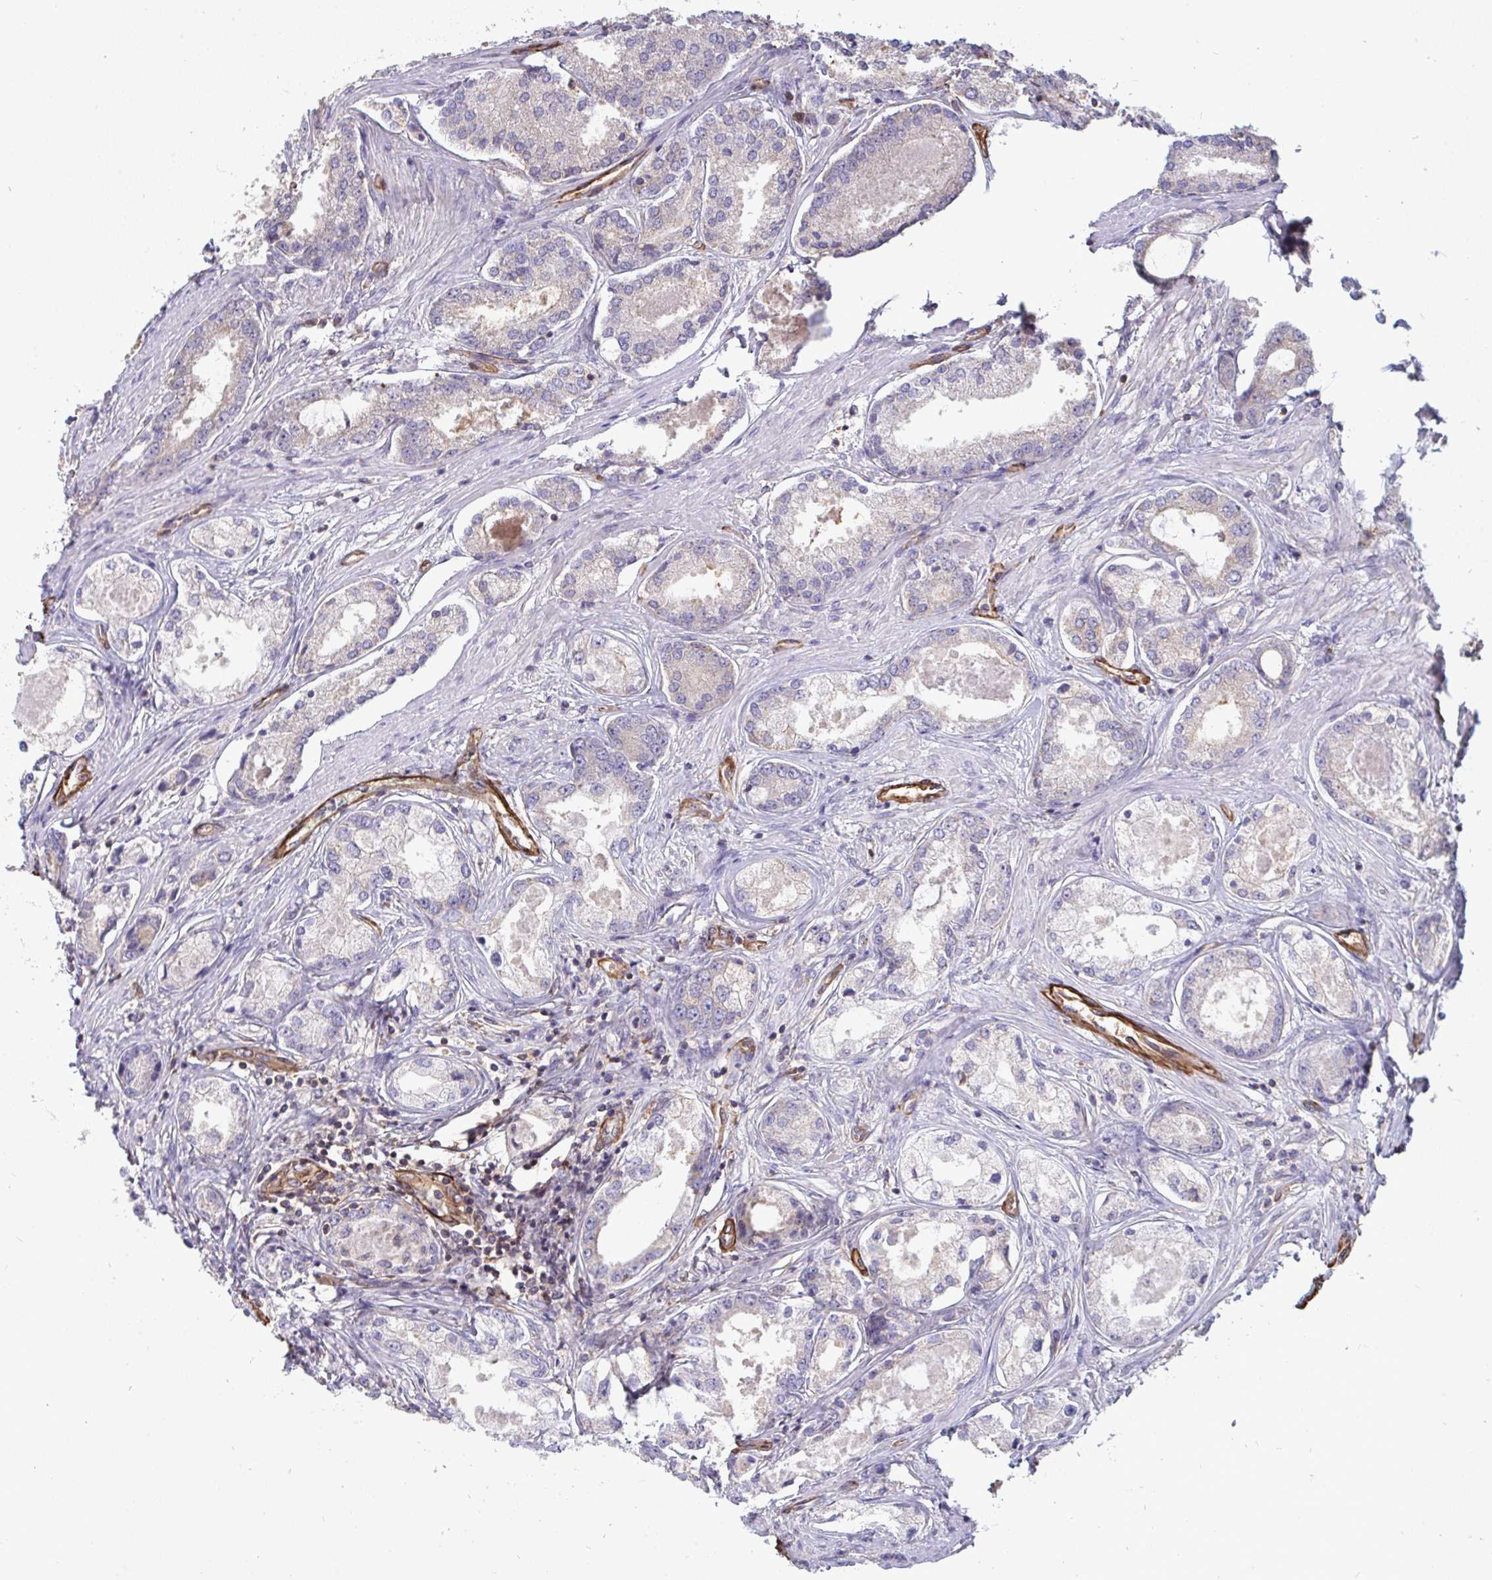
{"staining": {"intensity": "negative", "quantity": "none", "location": "none"}, "tissue": "prostate cancer", "cell_type": "Tumor cells", "image_type": "cancer", "snomed": [{"axis": "morphology", "description": "Adenocarcinoma, Low grade"}, {"axis": "topography", "description": "Prostate"}], "caption": "The image reveals no staining of tumor cells in prostate adenocarcinoma (low-grade).", "gene": "ISCU", "patient": {"sex": "male", "age": 68}}